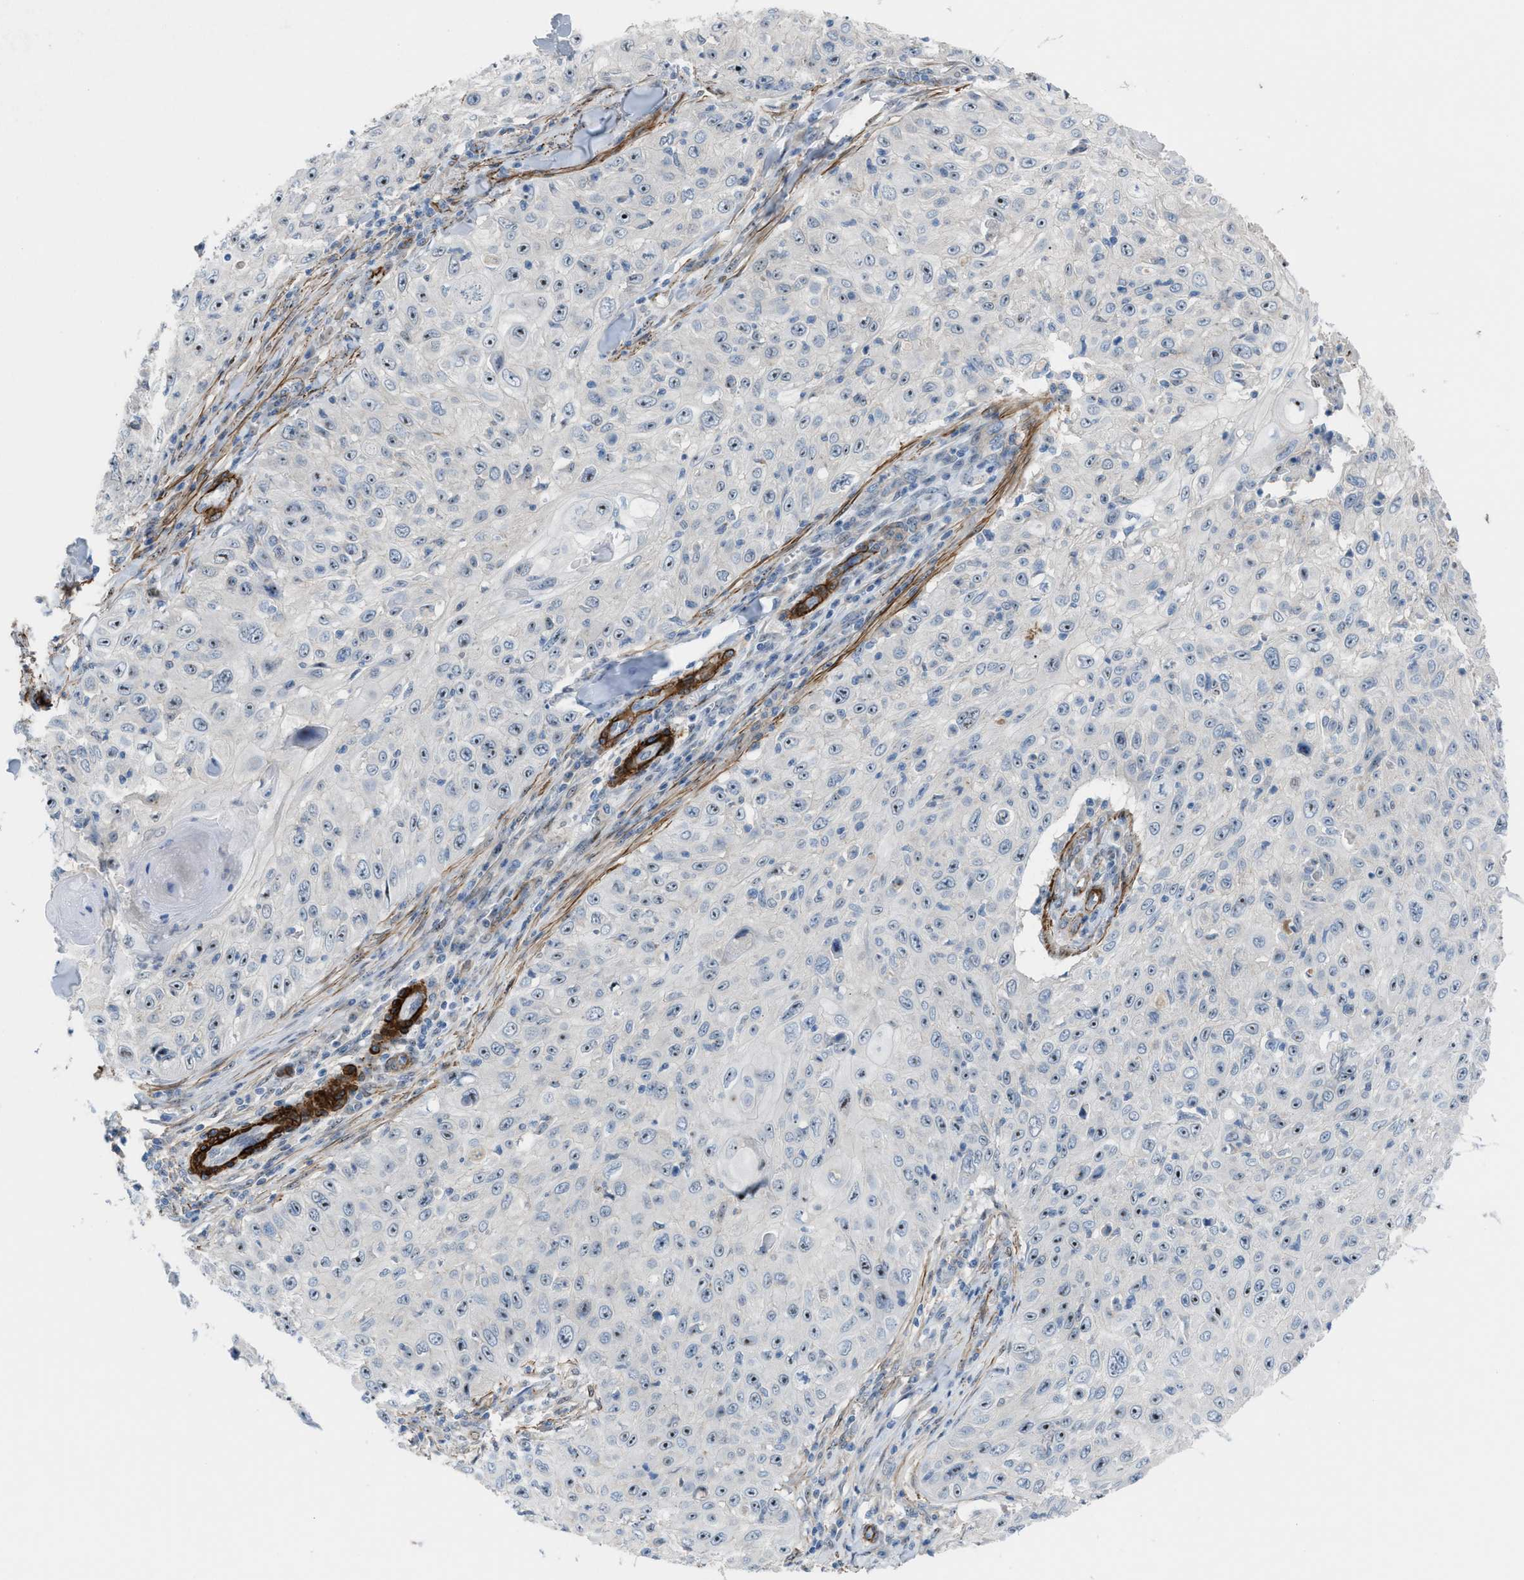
{"staining": {"intensity": "moderate", "quantity": ">75%", "location": "nuclear"}, "tissue": "skin cancer", "cell_type": "Tumor cells", "image_type": "cancer", "snomed": [{"axis": "morphology", "description": "Squamous cell carcinoma, NOS"}, {"axis": "topography", "description": "Skin"}], "caption": "Squamous cell carcinoma (skin) stained with immunohistochemistry reveals moderate nuclear expression in approximately >75% of tumor cells. Using DAB (brown) and hematoxylin (blue) stains, captured at high magnification using brightfield microscopy.", "gene": "NQO2", "patient": {"sex": "male", "age": 86}}